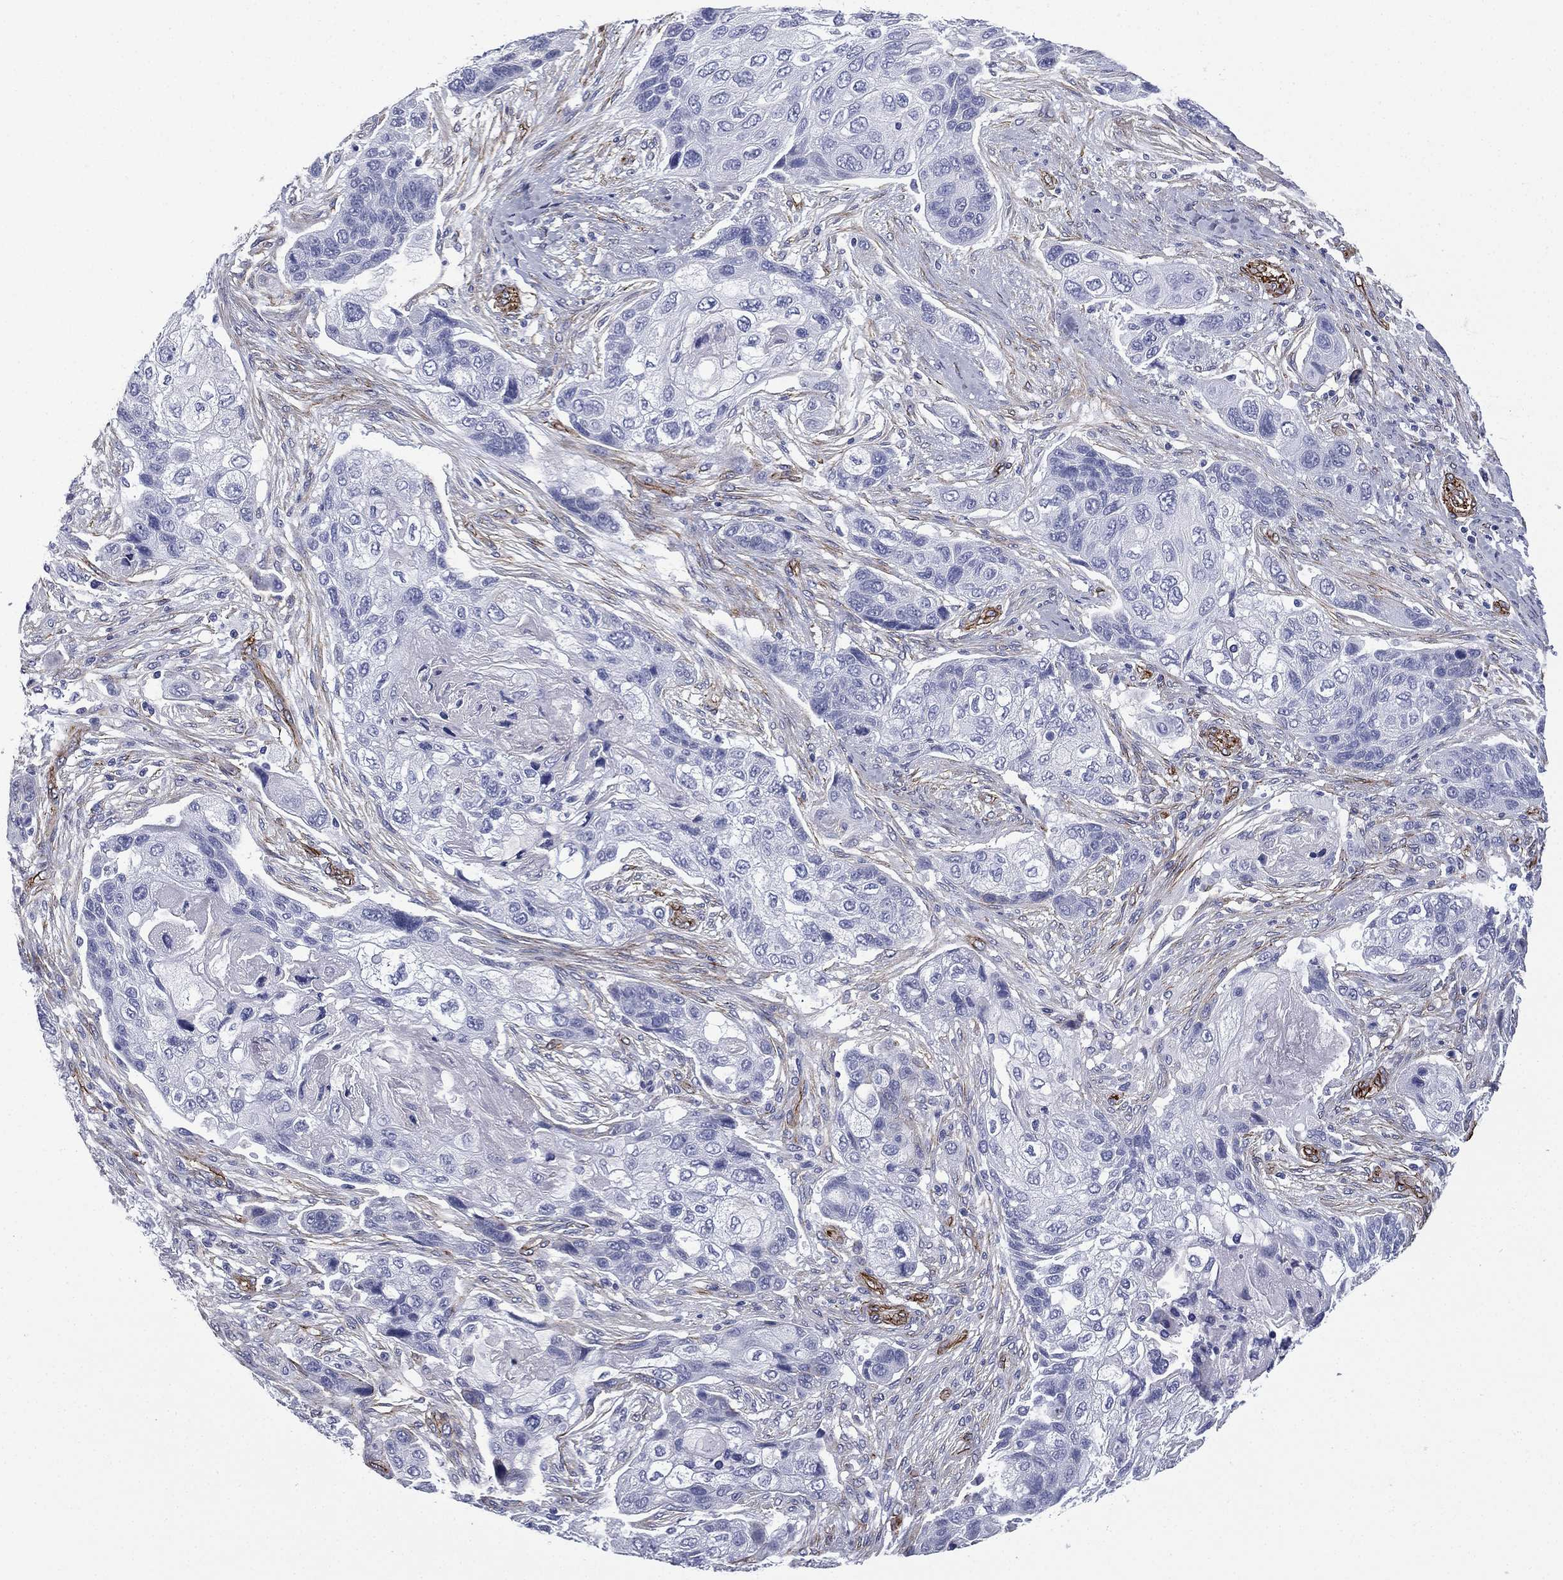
{"staining": {"intensity": "negative", "quantity": "none", "location": "none"}, "tissue": "lung cancer", "cell_type": "Tumor cells", "image_type": "cancer", "snomed": [{"axis": "morphology", "description": "Squamous cell carcinoma, NOS"}, {"axis": "topography", "description": "Lung"}], "caption": "An image of human lung cancer is negative for staining in tumor cells.", "gene": "CAVIN3", "patient": {"sex": "male", "age": 69}}